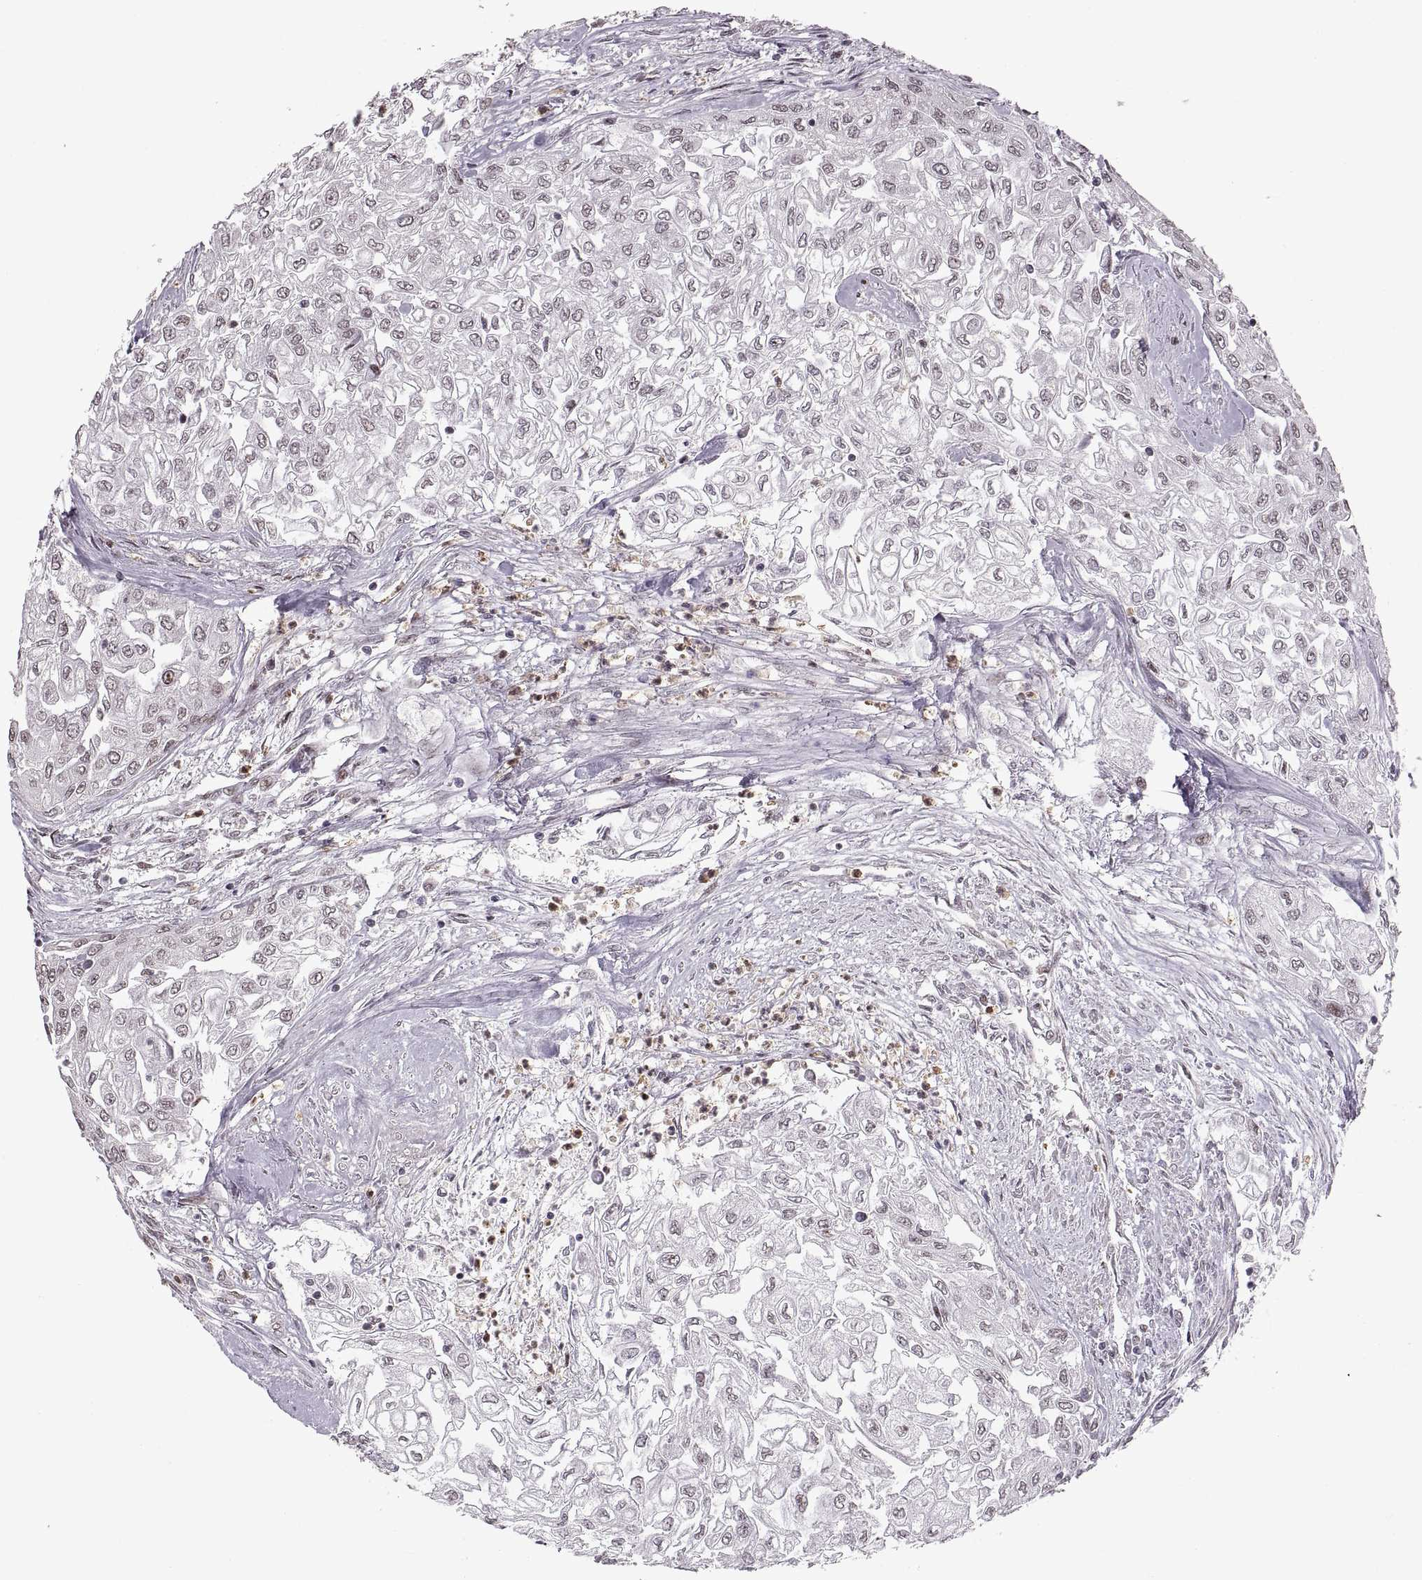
{"staining": {"intensity": "negative", "quantity": "none", "location": "none"}, "tissue": "urothelial cancer", "cell_type": "Tumor cells", "image_type": "cancer", "snomed": [{"axis": "morphology", "description": "Urothelial carcinoma, High grade"}, {"axis": "topography", "description": "Urinary bladder"}], "caption": "IHC of human urothelial carcinoma (high-grade) exhibits no positivity in tumor cells.", "gene": "PALS1", "patient": {"sex": "male", "age": 62}}